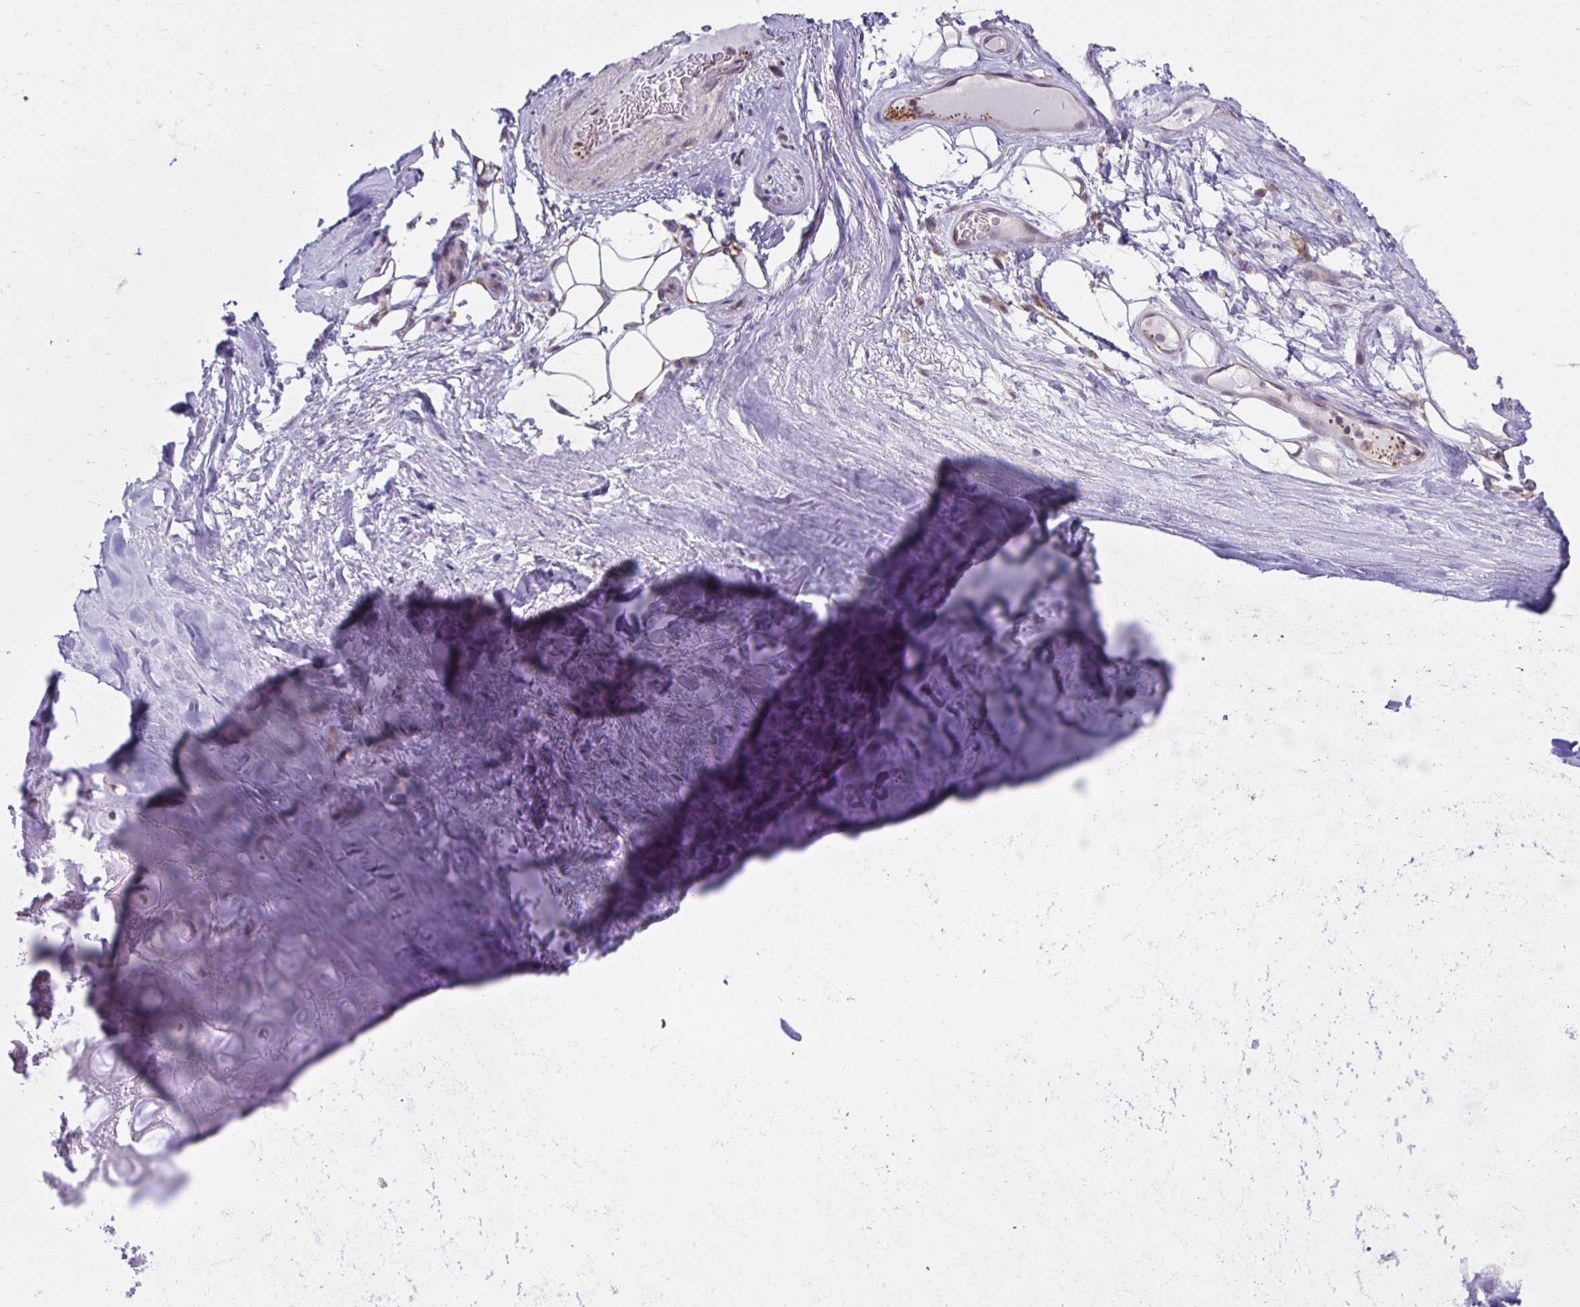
{"staining": {"intensity": "negative", "quantity": "none", "location": "none"}, "tissue": "adipose tissue", "cell_type": "Adipocytes", "image_type": "normal", "snomed": [{"axis": "morphology", "description": "Normal tissue, NOS"}, {"axis": "topography", "description": "Lymph node"}, {"axis": "topography", "description": "Cartilage tissue"}, {"axis": "topography", "description": "Nasopharynx"}], "caption": "This is an immunohistochemistry photomicrograph of benign adipose tissue. There is no positivity in adipocytes.", "gene": "MIEN1", "patient": {"sex": "male", "age": 63}}